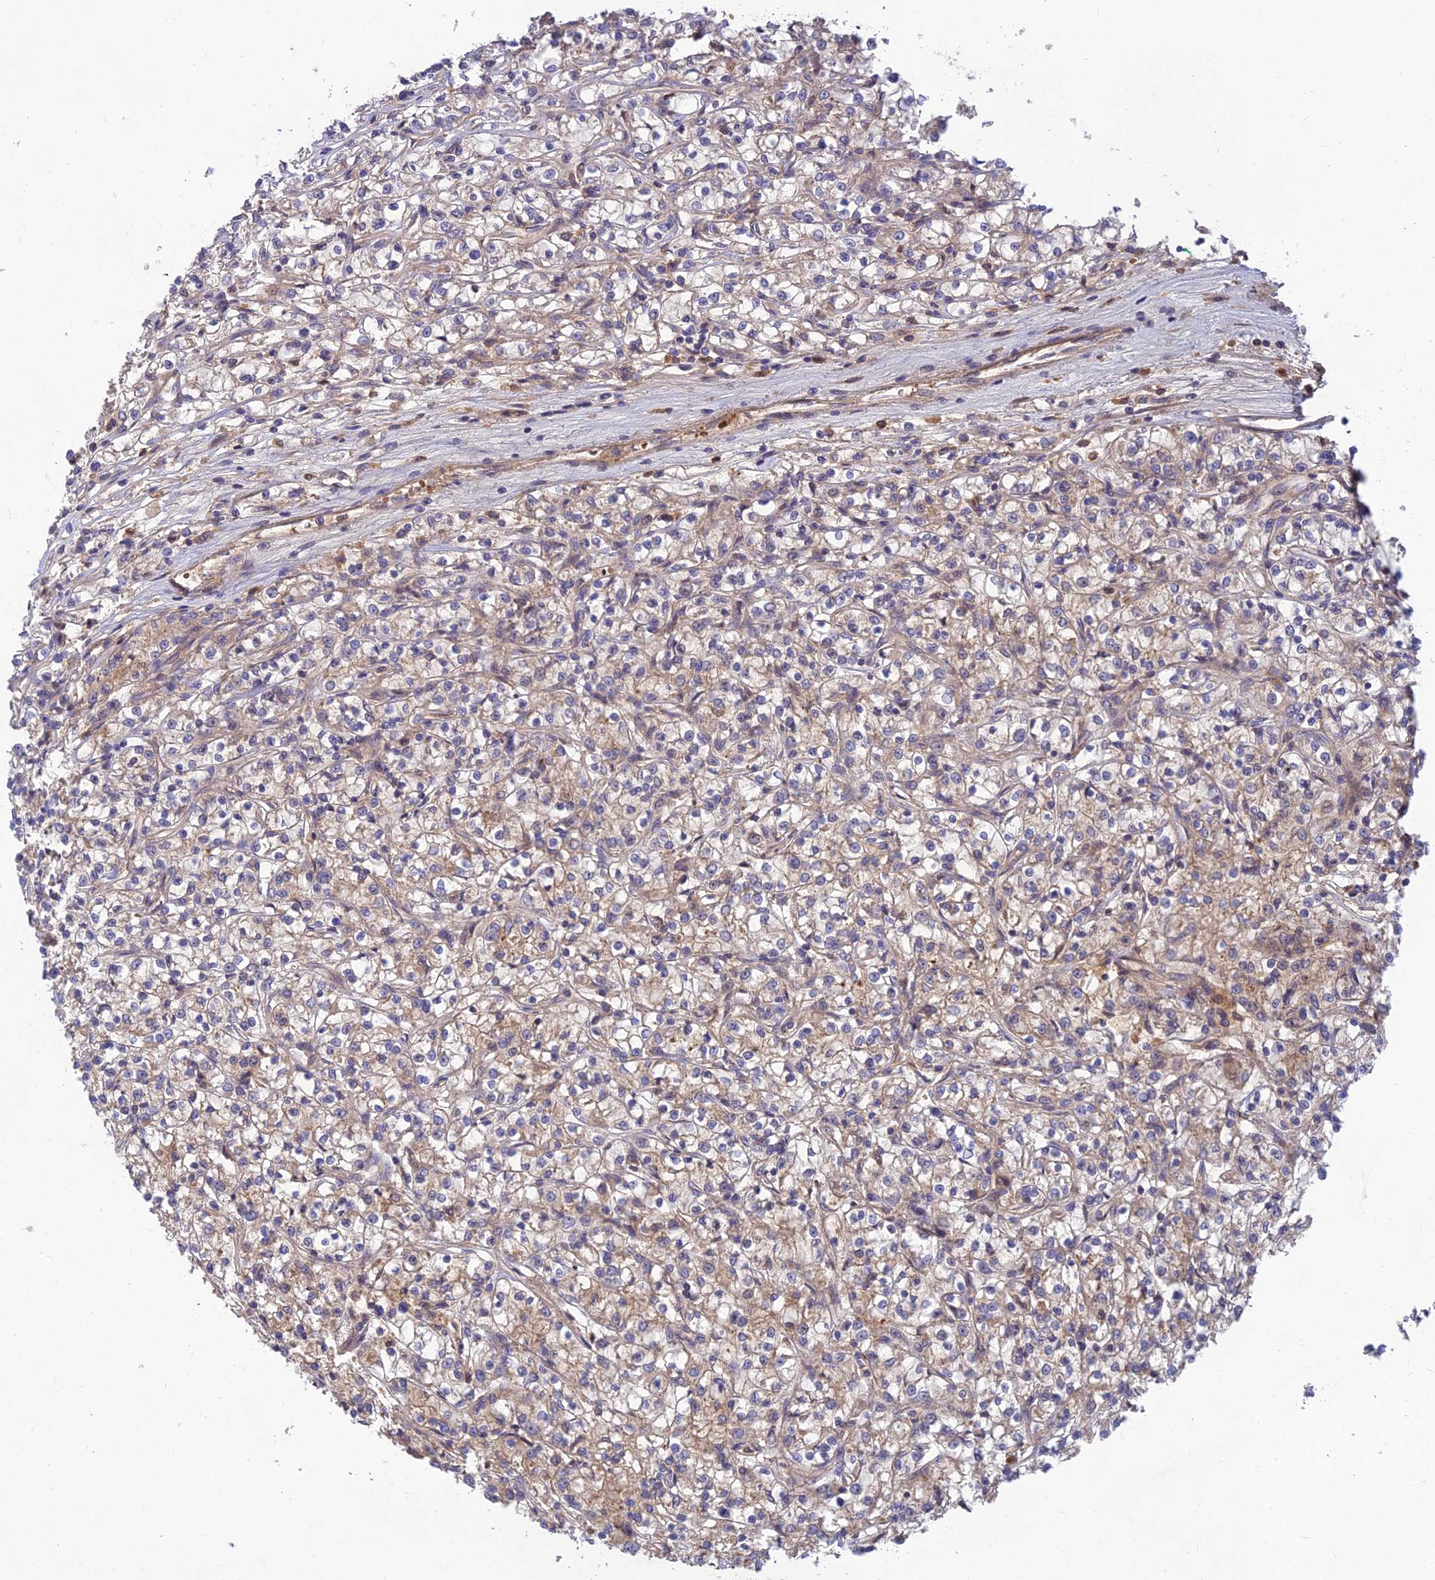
{"staining": {"intensity": "weak", "quantity": "25%-75%", "location": "cytoplasmic/membranous"}, "tissue": "renal cancer", "cell_type": "Tumor cells", "image_type": "cancer", "snomed": [{"axis": "morphology", "description": "Adenocarcinoma, NOS"}, {"axis": "topography", "description": "Kidney"}], "caption": "The micrograph shows immunohistochemical staining of renal cancer (adenocarcinoma). There is weak cytoplasmic/membranous expression is appreciated in about 25%-75% of tumor cells.", "gene": "FAM151B", "patient": {"sex": "female", "age": 59}}